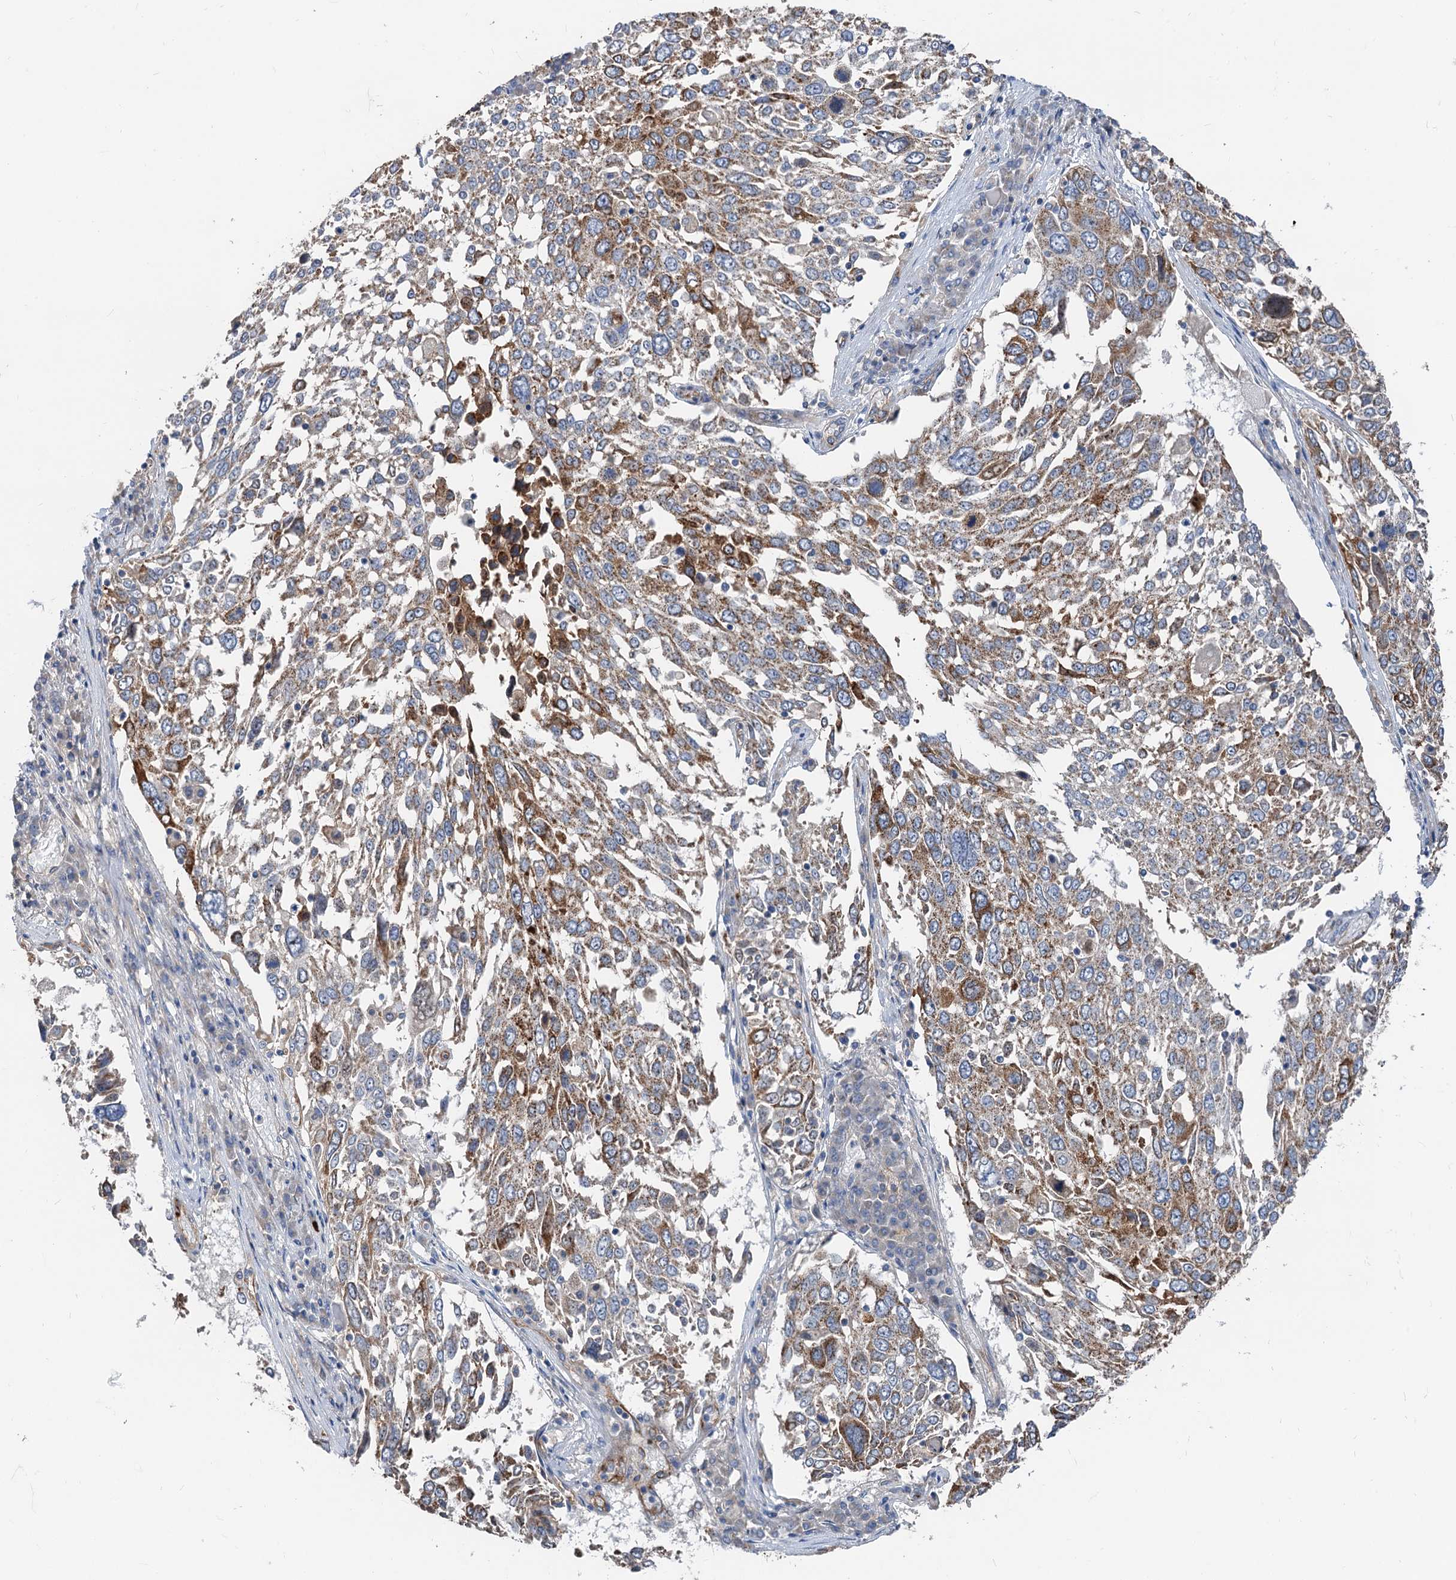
{"staining": {"intensity": "moderate", "quantity": "25%-75%", "location": "cytoplasmic/membranous"}, "tissue": "lung cancer", "cell_type": "Tumor cells", "image_type": "cancer", "snomed": [{"axis": "morphology", "description": "Squamous cell carcinoma, NOS"}, {"axis": "topography", "description": "Lung"}], "caption": "Lung squamous cell carcinoma tissue displays moderate cytoplasmic/membranous staining in about 25%-75% of tumor cells", "gene": "ANKRD26", "patient": {"sex": "male", "age": 65}}